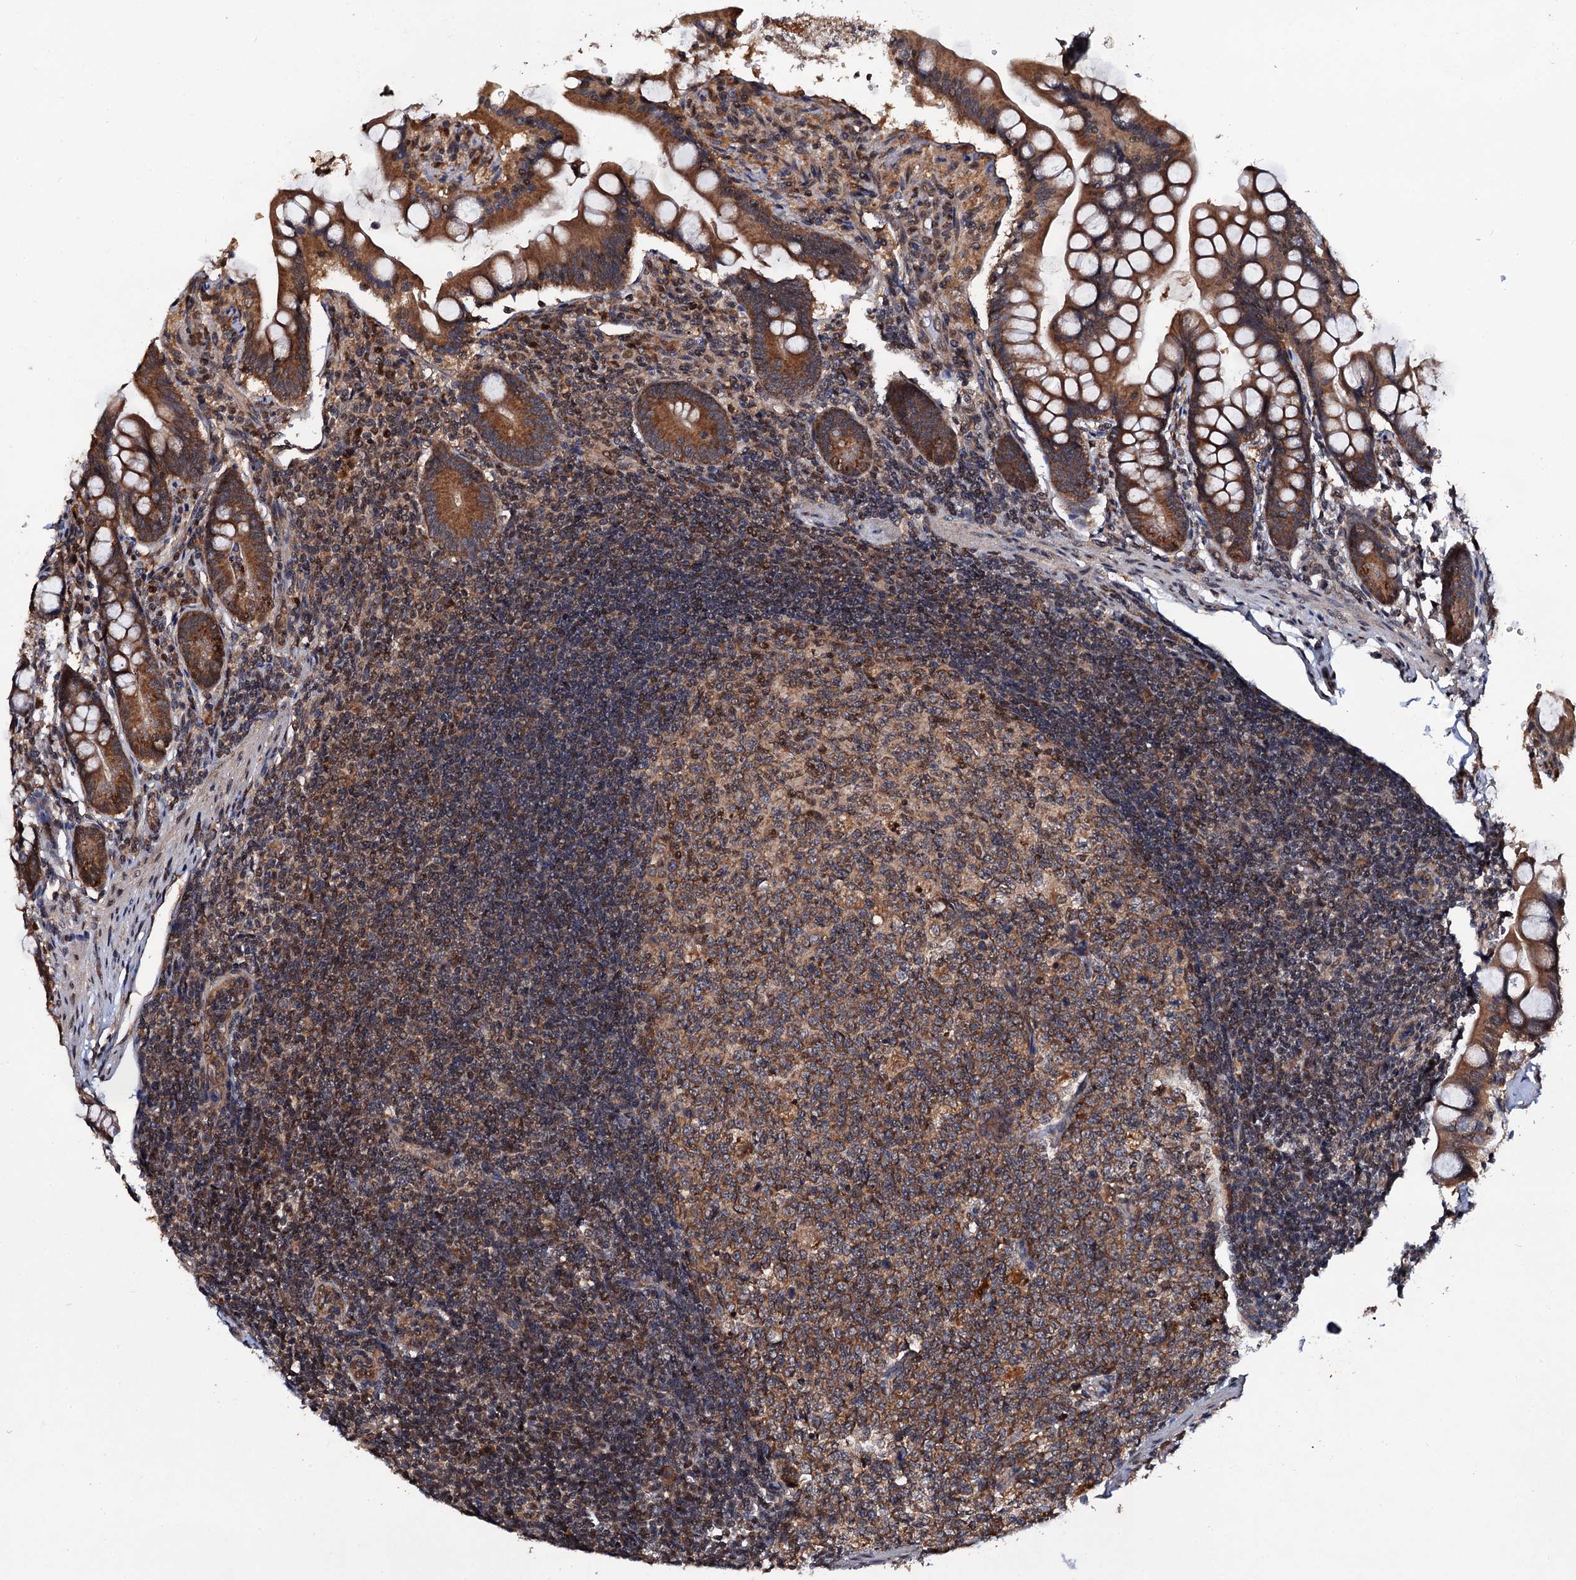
{"staining": {"intensity": "moderate", "quantity": ">75%", "location": "cytoplasmic/membranous"}, "tissue": "small intestine", "cell_type": "Glandular cells", "image_type": "normal", "snomed": [{"axis": "morphology", "description": "Normal tissue, NOS"}, {"axis": "topography", "description": "Small intestine"}], "caption": "Approximately >75% of glandular cells in benign human small intestine exhibit moderate cytoplasmic/membranous protein staining as visualized by brown immunohistochemical staining.", "gene": "MIER2", "patient": {"sex": "male", "age": 7}}